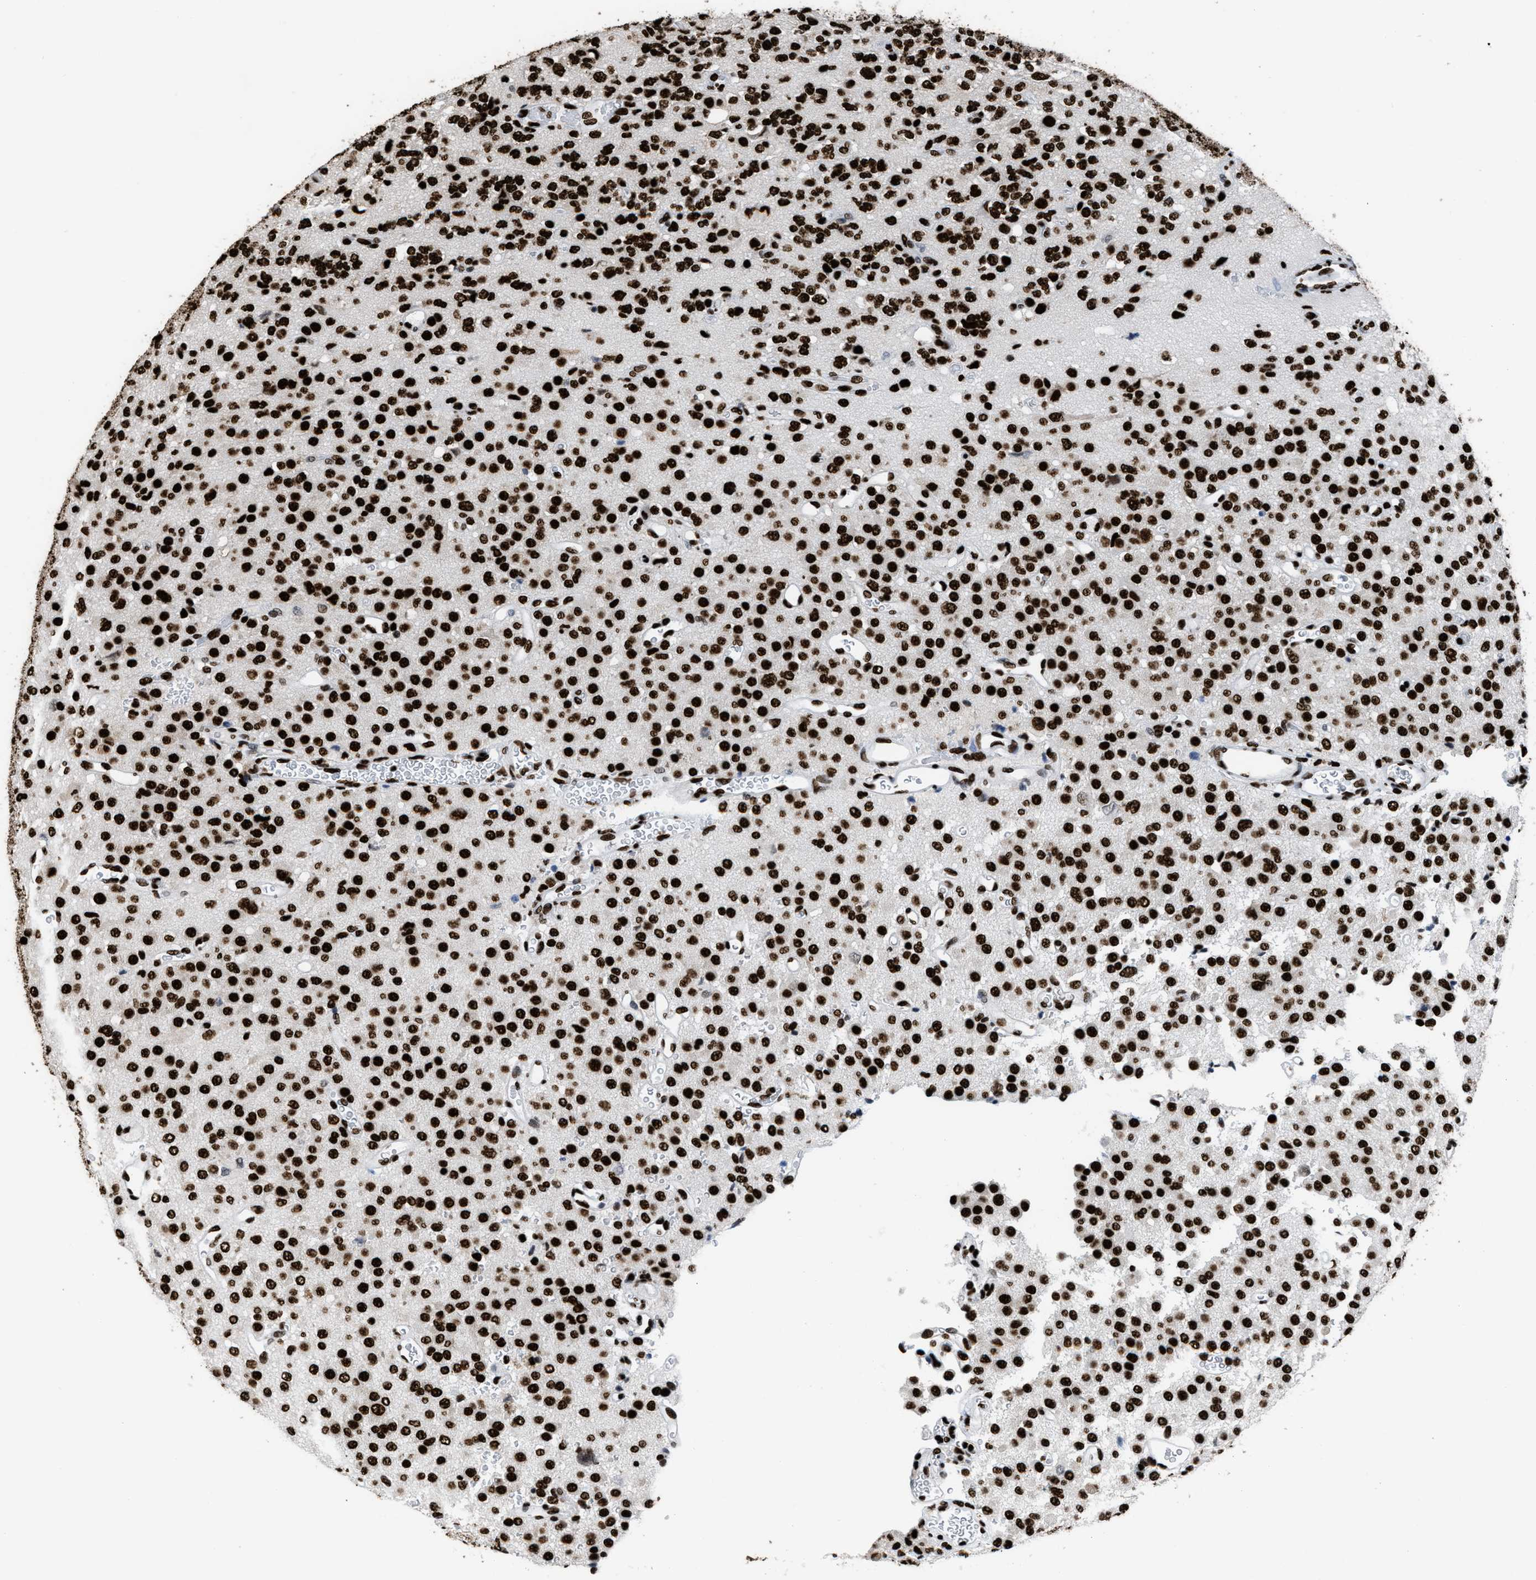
{"staining": {"intensity": "strong", "quantity": ">75%", "location": "nuclear"}, "tissue": "glioma", "cell_type": "Tumor cells", "image_type": "cancer", "snomed": [{"axis": "morphology", "description": "Glioma, malignant, Low grade"}, {"axis": "topography", "description": "Brain"}], "caption": "Glioma stained for a protein exhibits strong nuclear positivity in tumor cells.", "gene": "HNRNPM", "patient": {"sex": "male", "age": 38}}